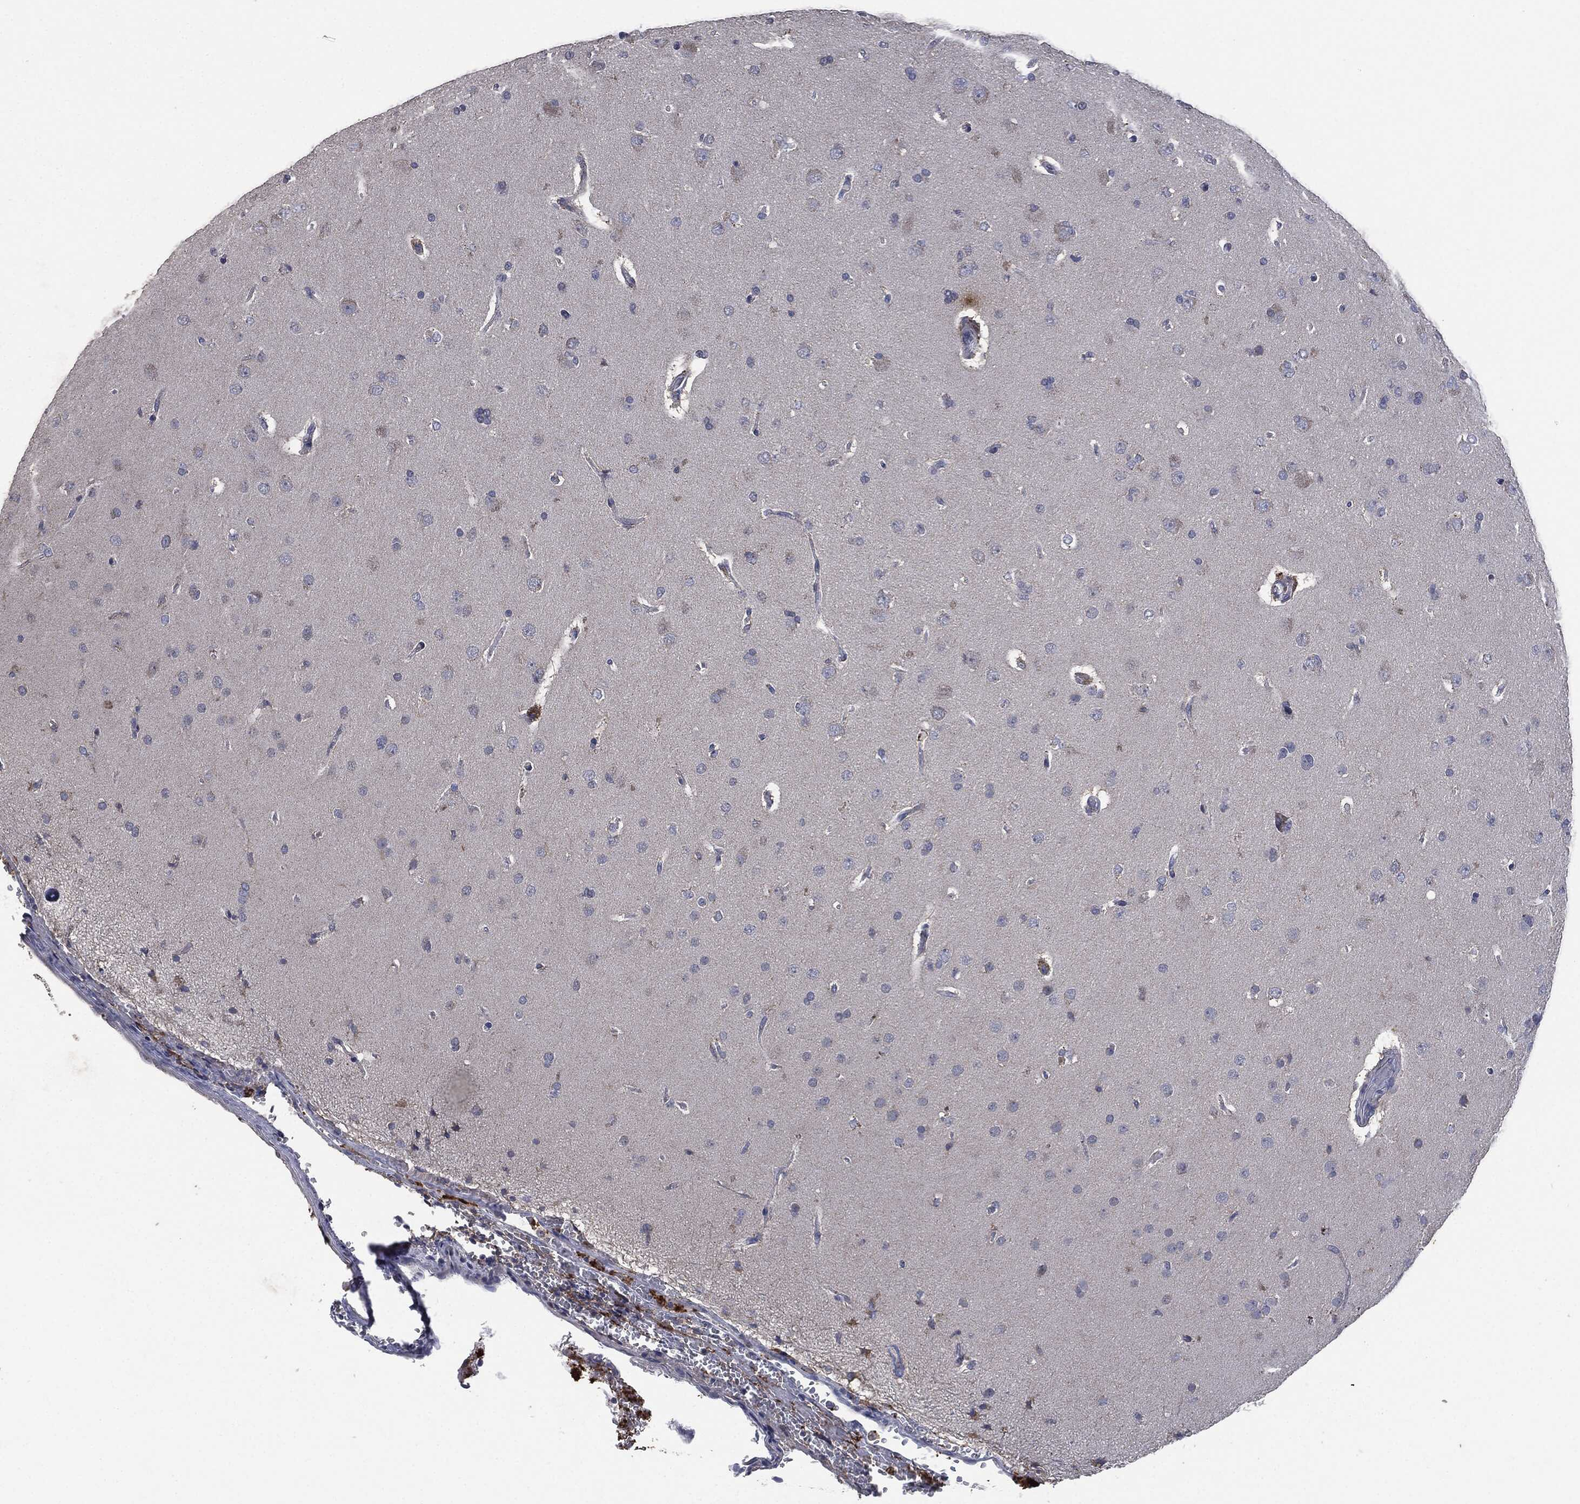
{"staining": {"intensity": "negative", "quantity": "none", "location": "none"}, "tissue": "glioma", "cell_type": "Tumor cells", "image_type": "cancer", "snomed": [{"axis": "morphology", "description": "Glioma, malignant, NOS"}, {"axis": "topography", "description": "Cerebral cortex"}], "caption": "Tumor cells are negative for protein expression in human glioma (malignant). (DAB immunohistochemistry (IHC) visualized using brightfield microscopy, high magnification).", "gene": "CD33", "patient": {"sex": "male", "age": 58}}